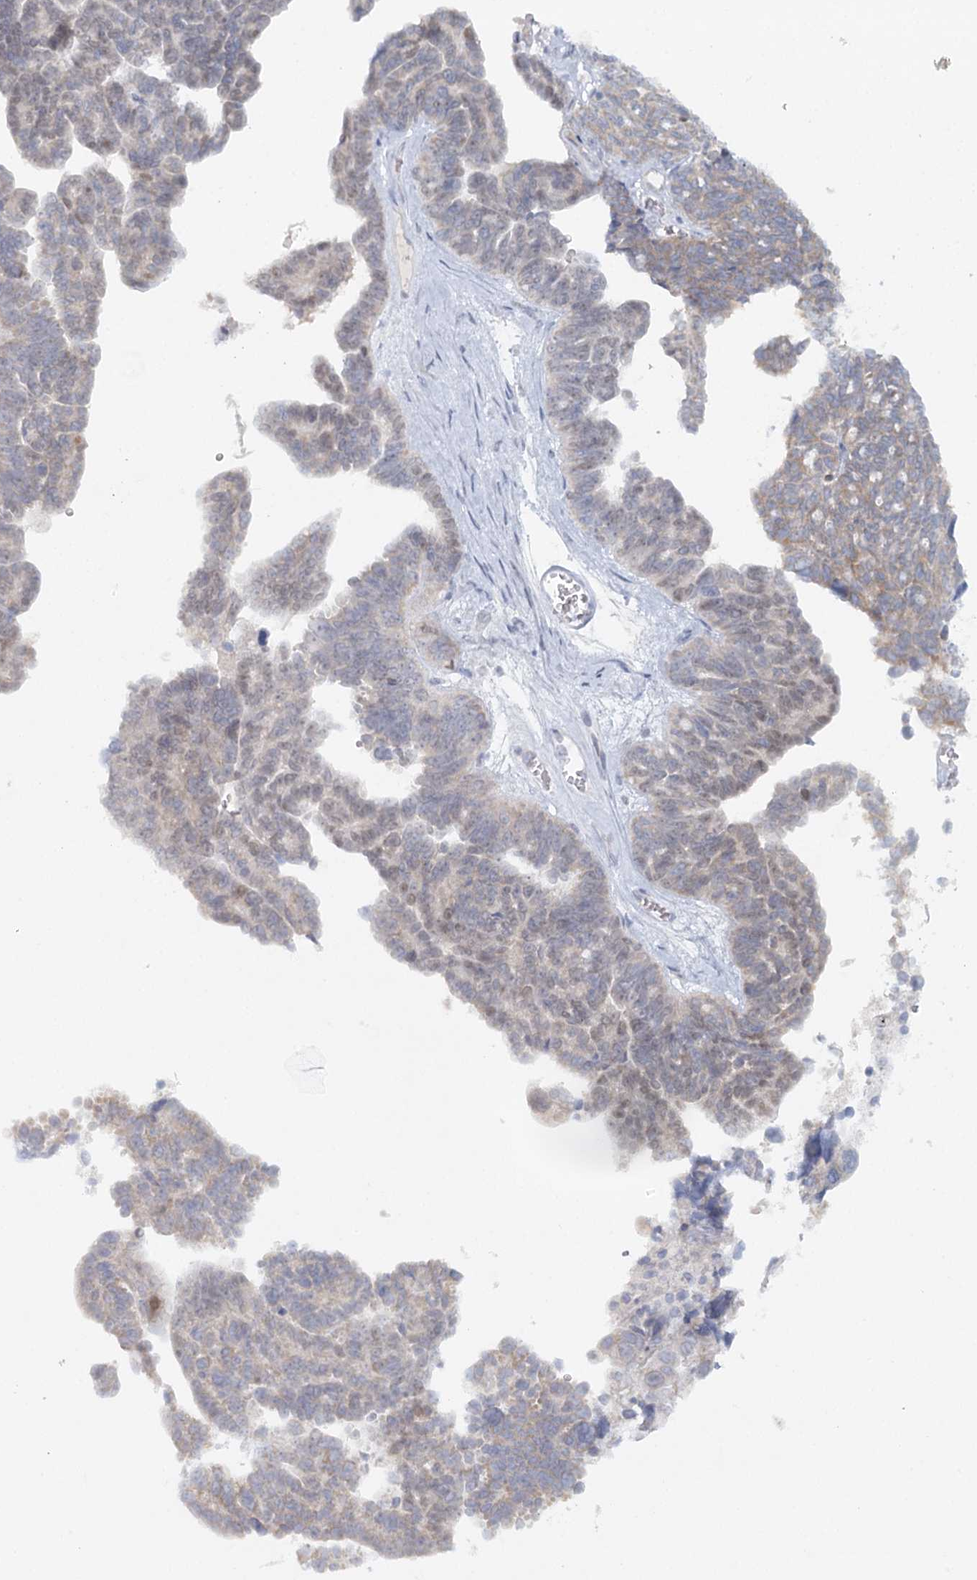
{"staining": {"intensity": "weak", "quantity": "25%-75%", "location": "cytoplasmic/membranous,nuclear"}, "tissue": "ovarian cancer", "cell_type": "Tumor cells", "image_type": "cancer", "snomed": [{"axis": "morphology", "description": "Cystadenocarcinoma, serous, NOS"}, {"axis": "topography", "description": "Ovary"}], "caption": "The image displays staining of ovarian cancer (serous cystadenocarcinoma), revealing weak cytoplasmic/membranous and nuclear protein expression (brown color) within tumor cells. The protein of interest is shown in brown color, while the nuclei are stained blue.", "gene": "PSAPL1", "patient": {"sex": "female", "age": 79}}